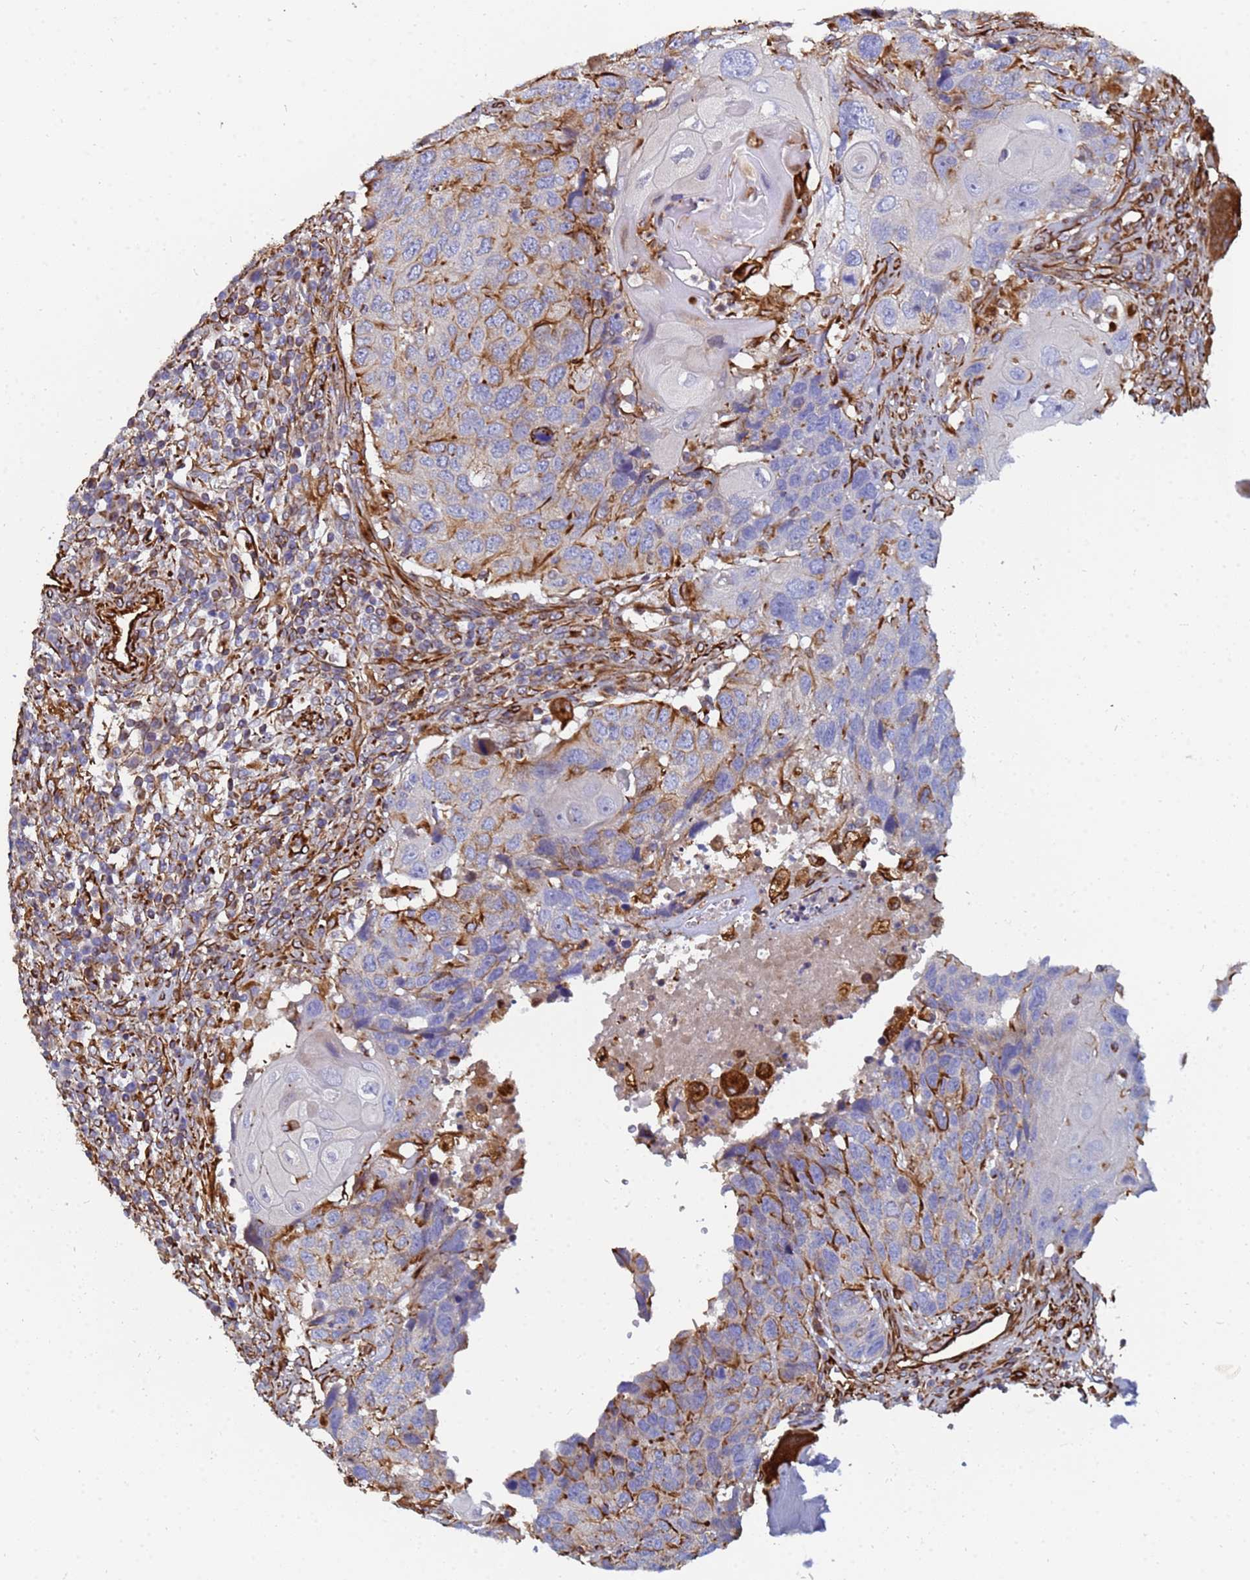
{"staining": {"intensity": "moderate", "quantity": "<25%", "location": "cytoplasmic/membranous"}, "tissue": "head and neck cancer", "cell_type": "Tumor cells", "image_type": "cancer", "snomed": [{"axis": "morphology", "description": "Squamous cell carcinoma, NOS"}, {"axis": "topography", "description": "Head-Neck"}], "caption": "Squamous cell carcinoma (head and neck) stained with immunohistochemistry shows moderate cytoplasmic/membranous positivity in about <25% of tumor cells.", "gene": "SYT13", "patient": {"sex": "male", "age": 66}}